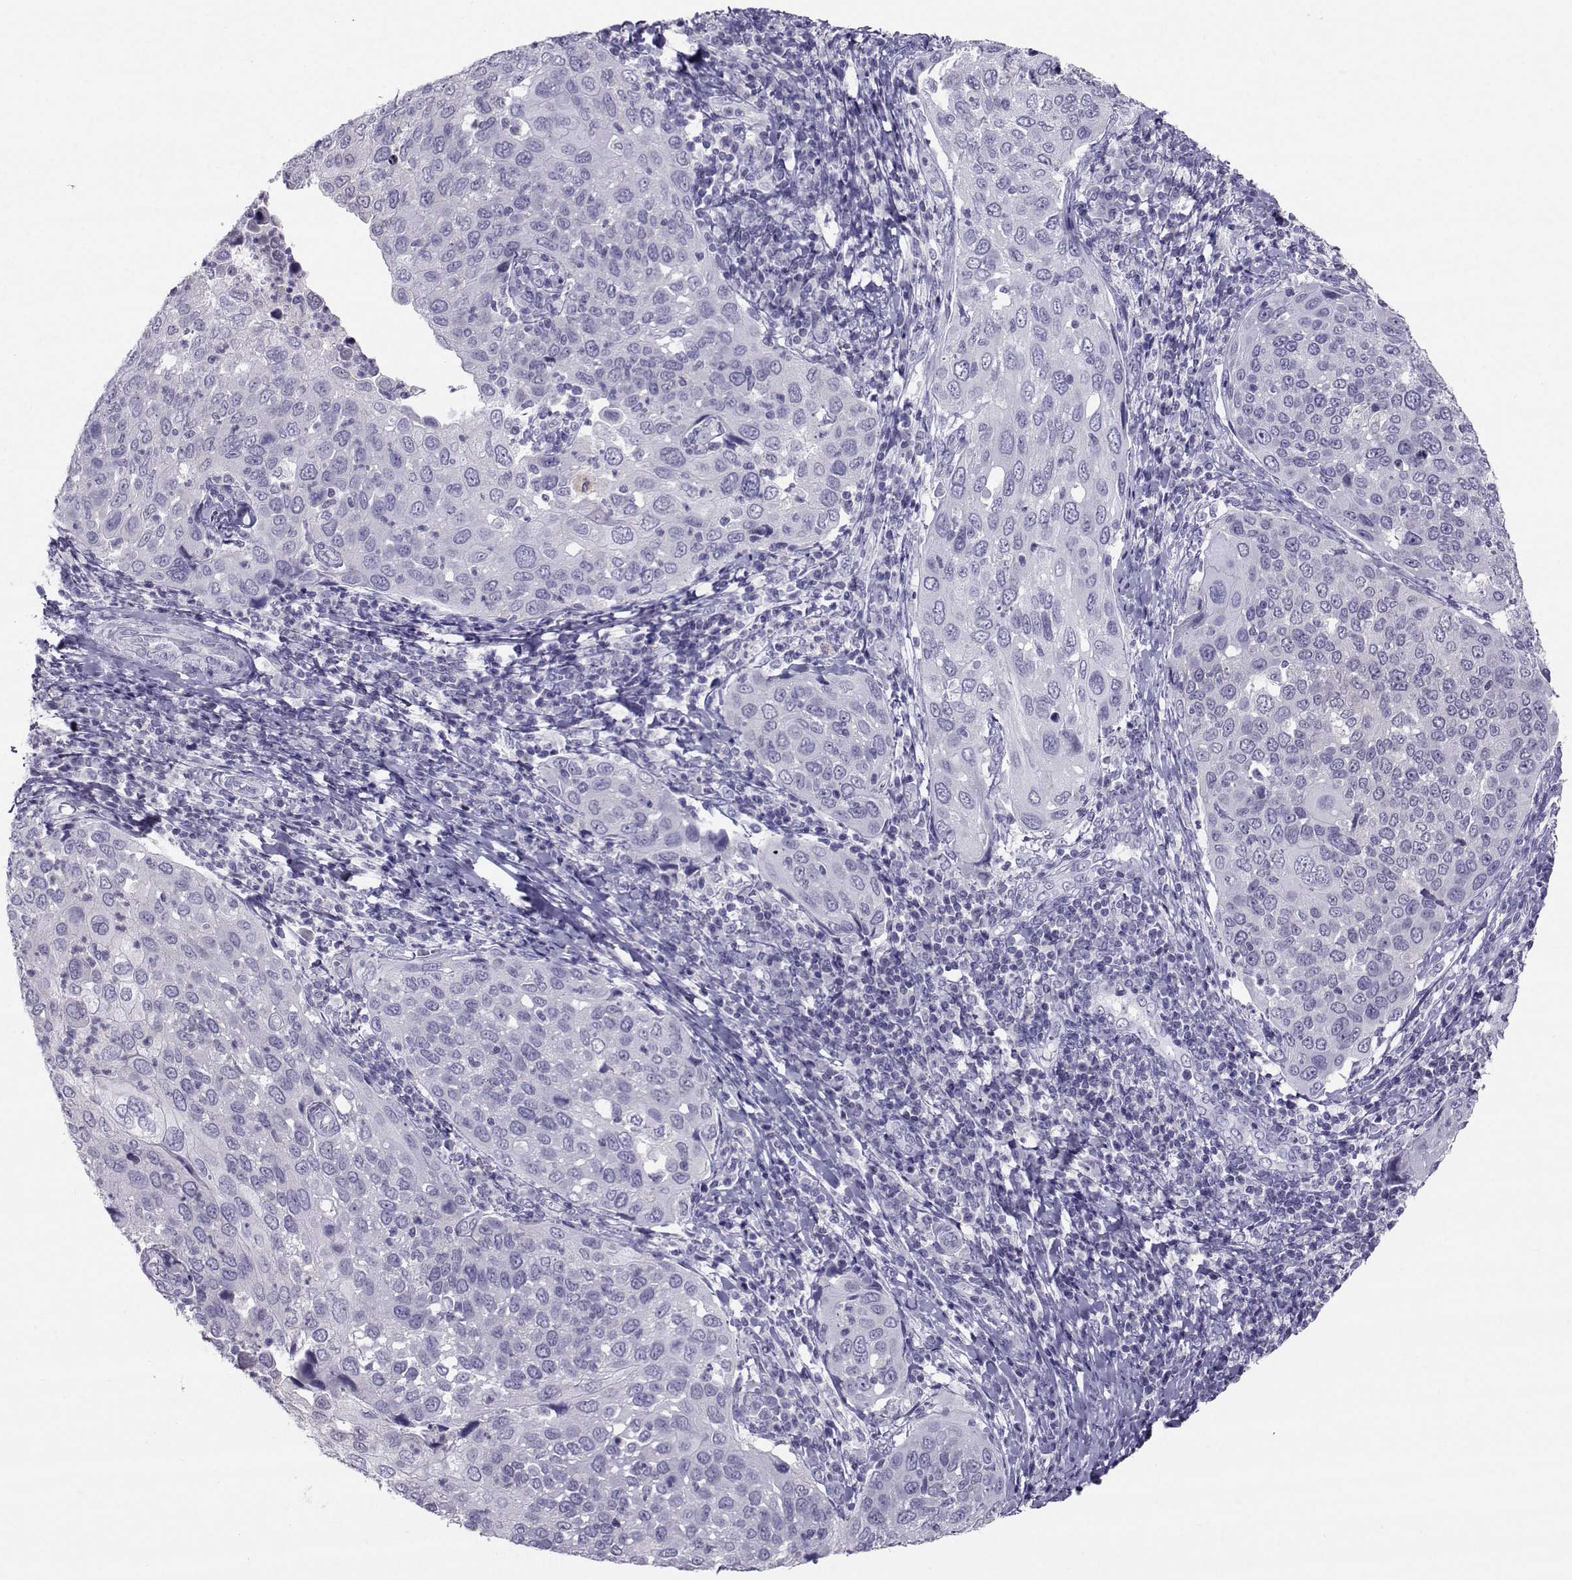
{"staining": {"intensity": "negative", "quantity": "none", "location": "none"}, "tissue": "cervical cancer", "cell_type": "Tumor cells", "image_type": "cancer", "snomed": [{"axis": "morphology", "description": "Squamous cell carcinoma, NOS"}, {"axis": "topography", "description": "Cervix"}], "caption": "Immunohistochemical staining of human squamous cell carcinoma (cervical) exhibits no significant positivity in tumor cells. The staining is performed using DAB brown chromogen with nuclei counter-stained in using hematoxylin.", "gene": "PGK1", "patient": {"sex": "female", "age": 54}}